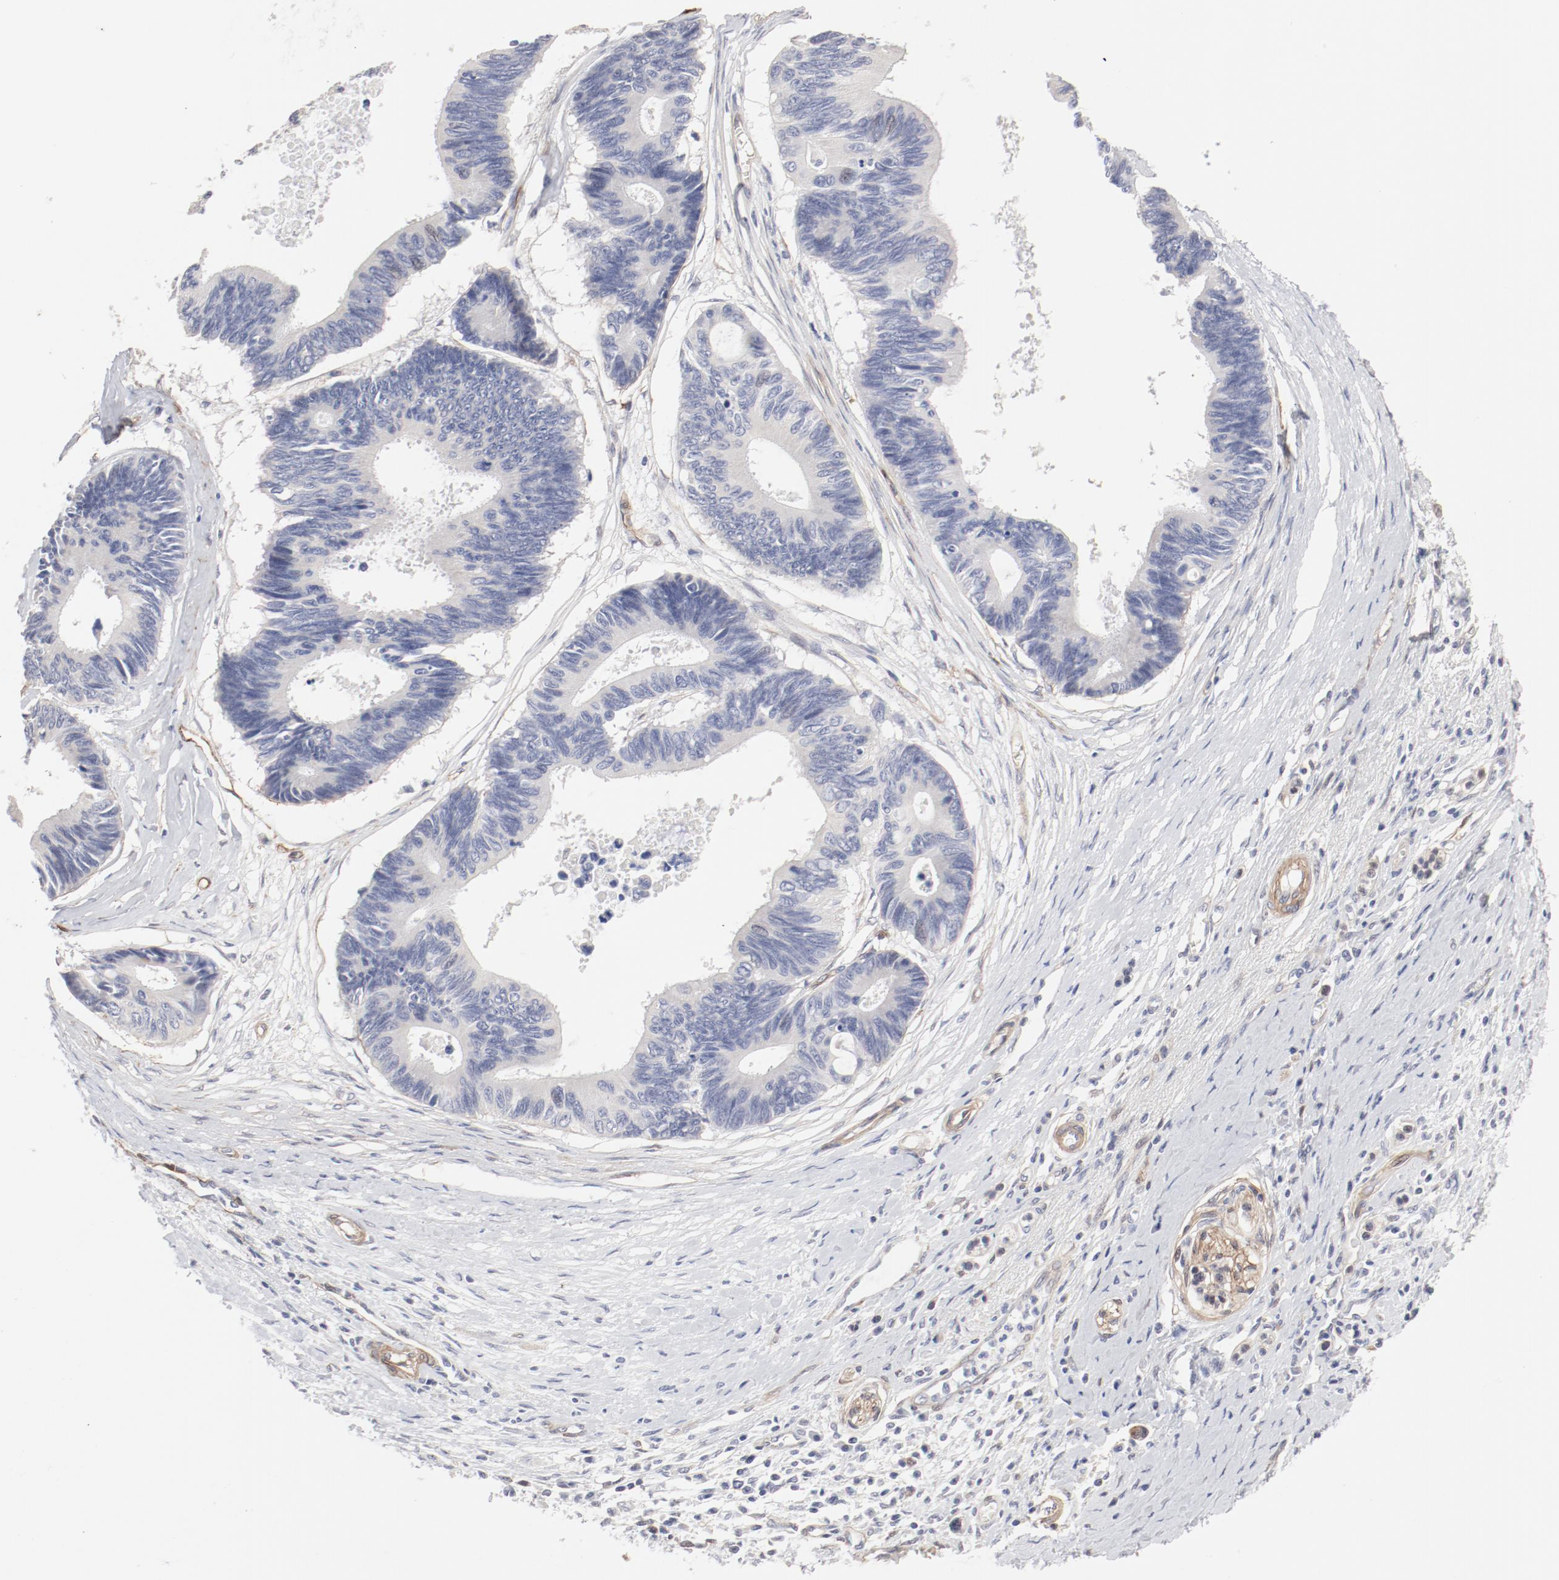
{"staining": {"intensity": "negative", "quantity": "none", "location": "none"}, "tissue": "pancreatic cancer", "cell_type": "Tumor cells", "image_type": "cancer", "snomed": [{"axis": "morphology", "description": "Adenocarcinoma, NOS"}, {"axis": "topography", "description": "Pancreas"}], "caption": "A micrograph of human pancreatic cancer is negative for staining in tumor cells.", "gene": "MAGED4", "patient": {"sex": "female", "age": 70}}